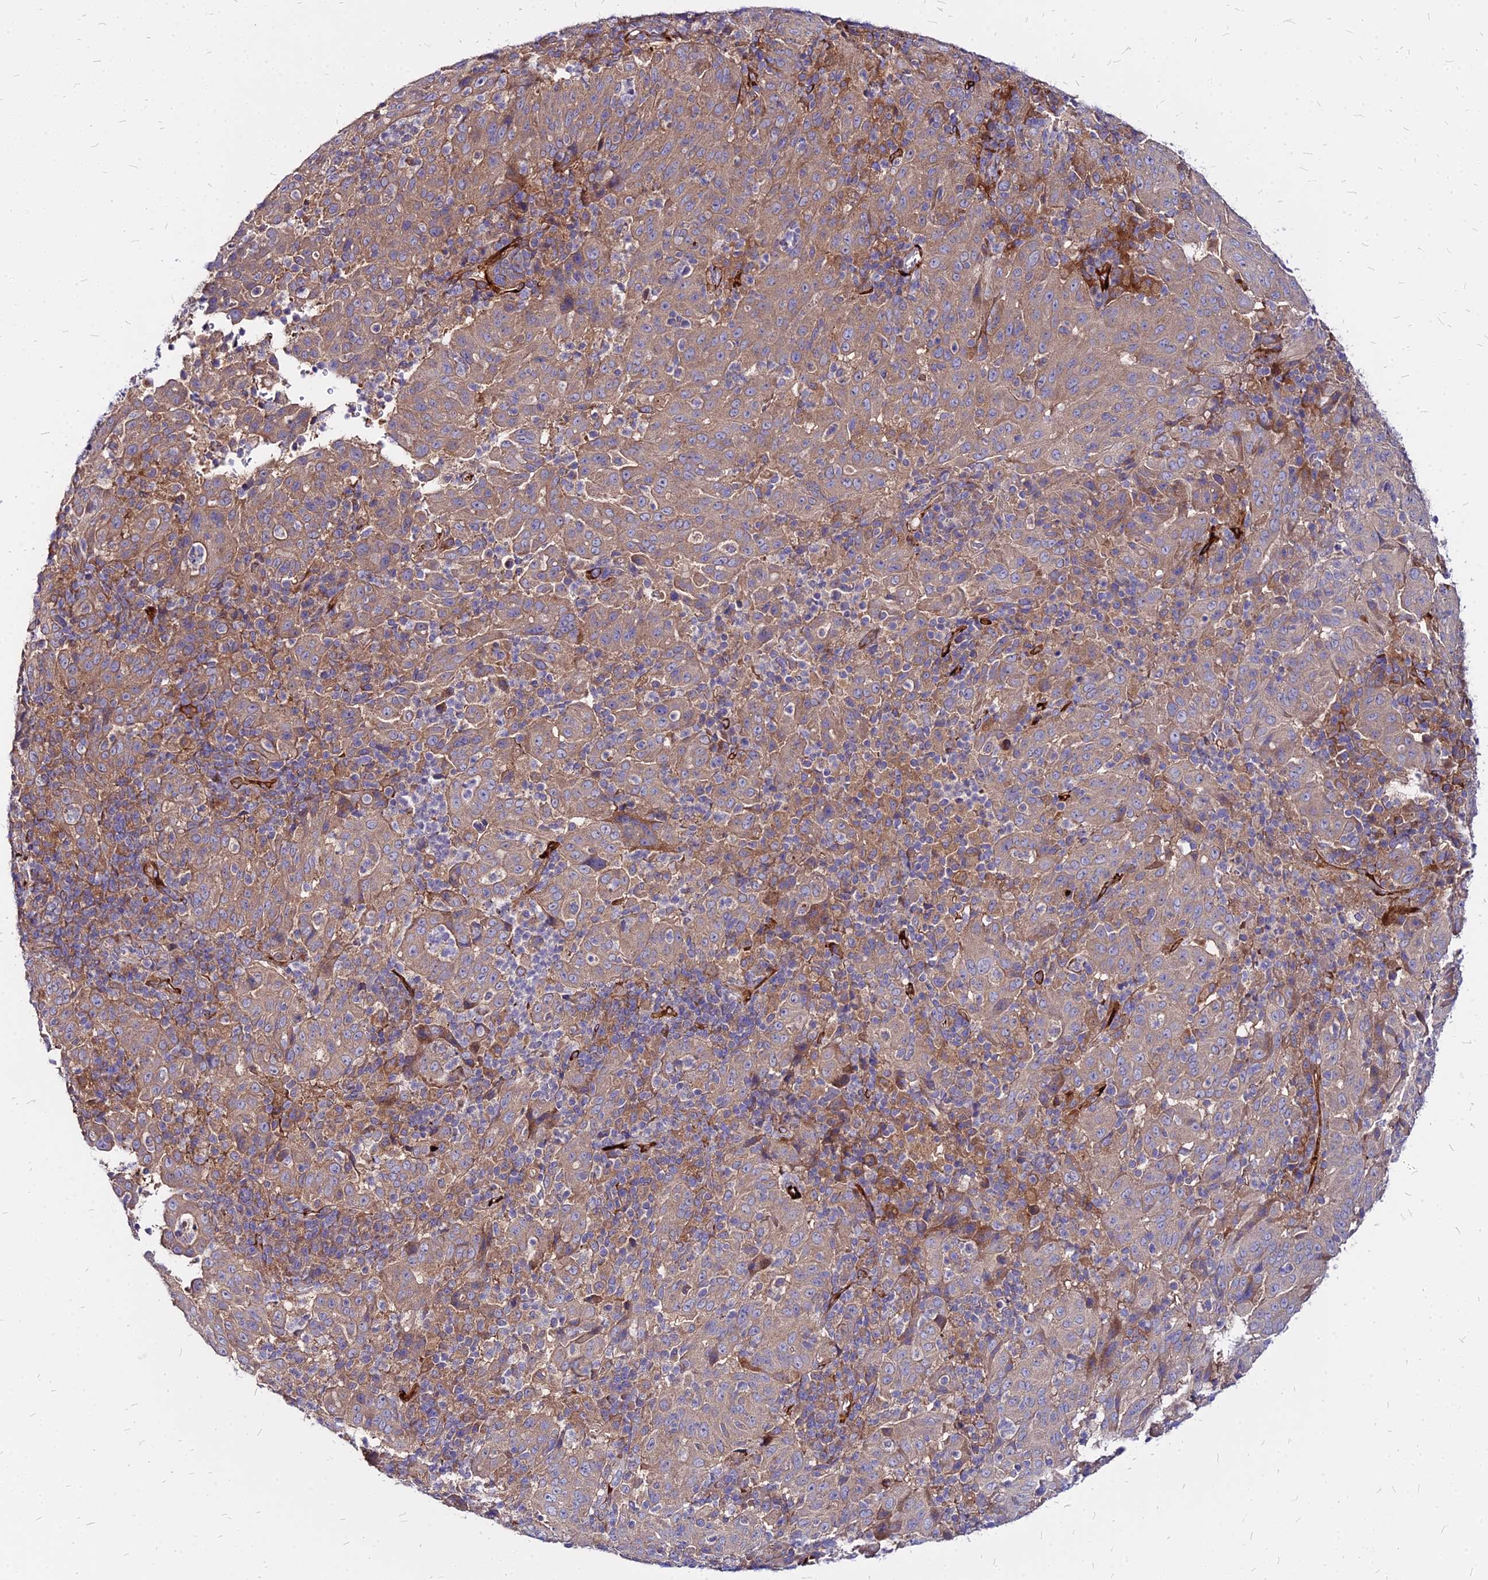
{"staining": {"intensity": "moderate", "quantity": "25%-75%", "location": "cytoplasmic/membranous"}, "tissue": "pancreatic cancer", "cell_type": "Tumor cells", "image_type": "cancer", "snomed": [{"axis": "morphology", "description": "Adenocarcinoma, NOS"}, {"axis": "topography", "description": "Pancreas"}], "caption": "Protein expression analysis of human pancreatic cancer (adenocarcinoma) reveals moderate cytoplasmic/membranous expression in about 25%-75% of tumor cells. The staining was performed using DAB to visualize the protein expression in brown, while the nuclei were stained in blue with hematoxylin (Magnification: 20x).", "gene": "COMMD10", "patient": {"sex": "male", "age": 63}}